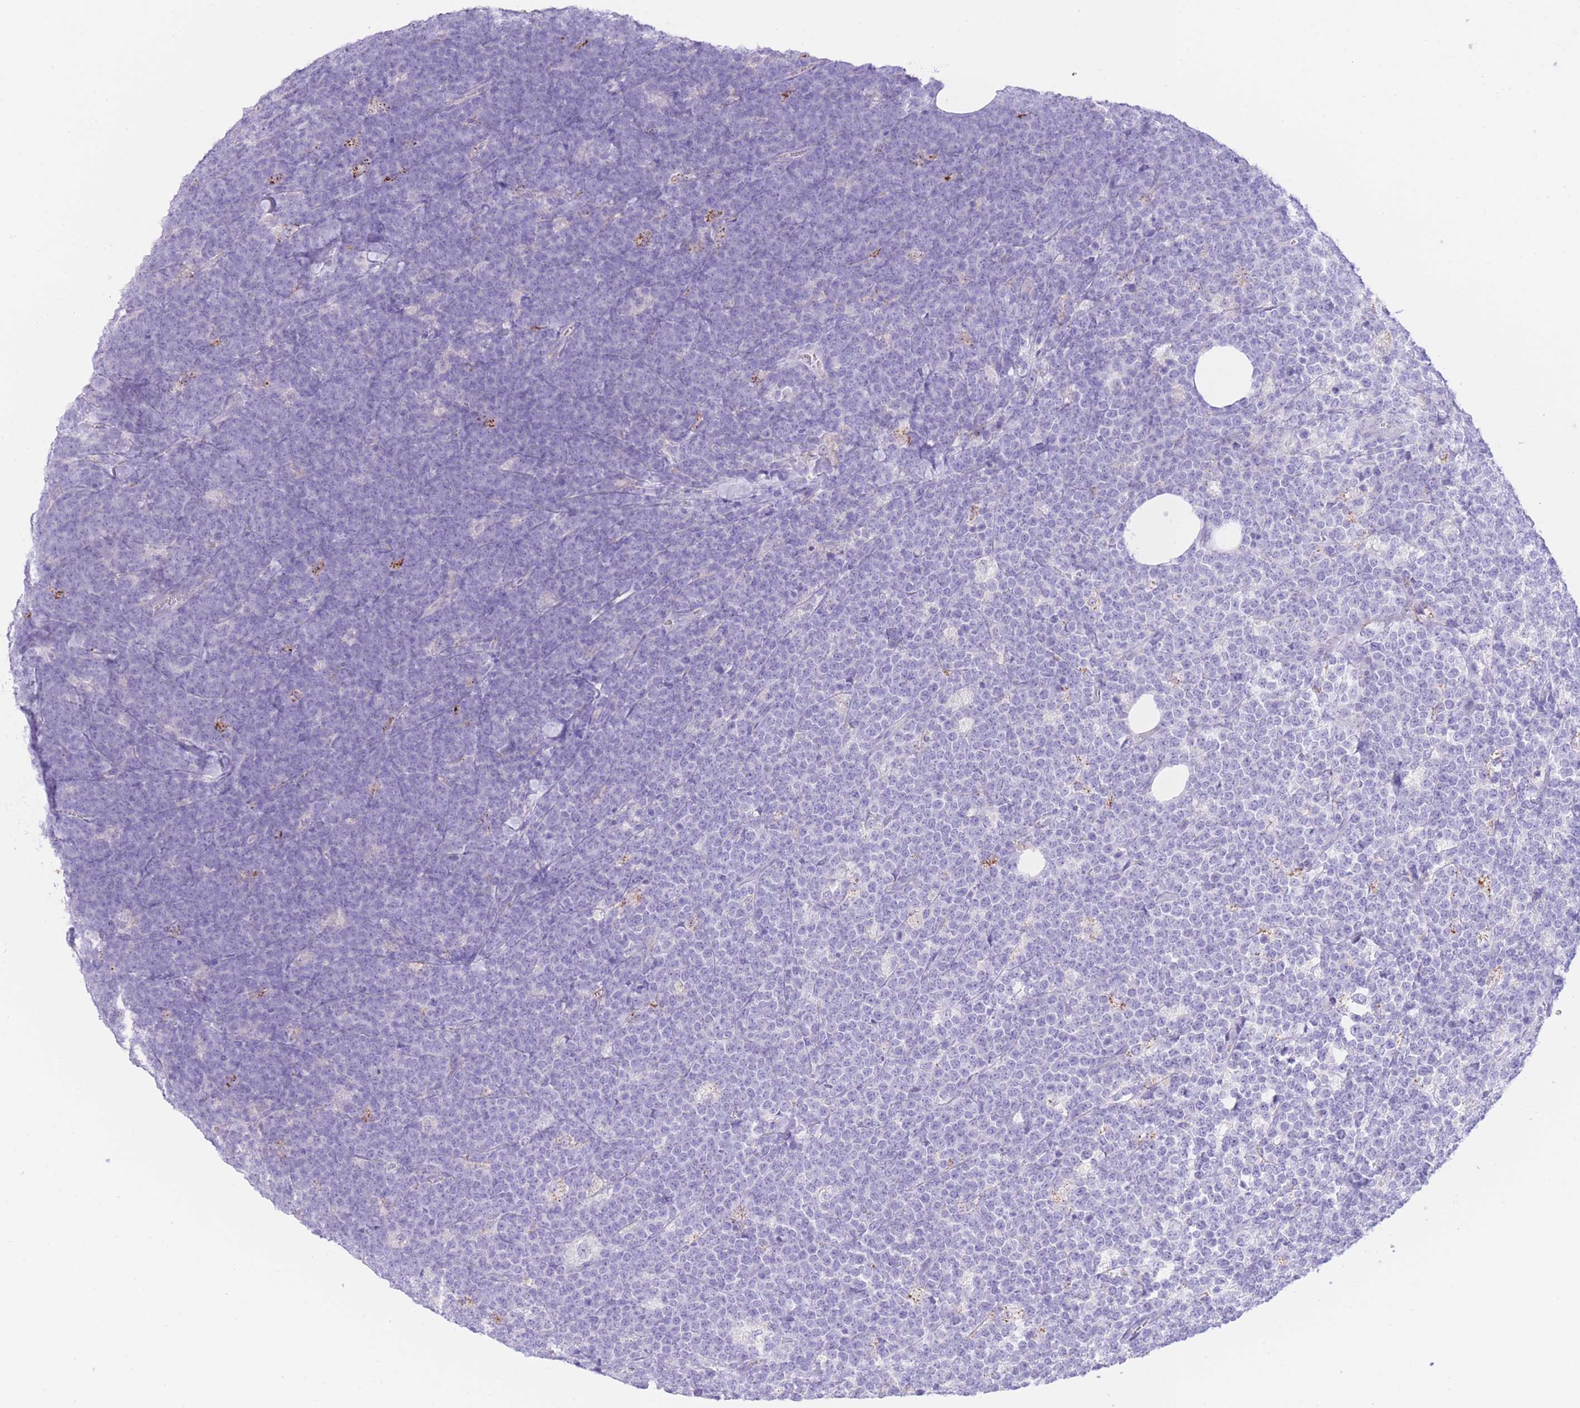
{"staining": {"intensity": "negative", "quantity": "none", "location": "none"}, "tissue": "lymphoma", "cell_type": "Tumor cells", "image_type": "cancer", "snomed": [{"axis": "morphology", "description": "Malignant lymphoma, non-Hodgkin's type, High grade"}, {"axis": "topography", "description": "Small intestine"}], "caption": "A micrograph of human lymphoma is negative for staining in tumor cells.", "gene": "ZNF212", "patient": {"sex": "male", "age": 8}}